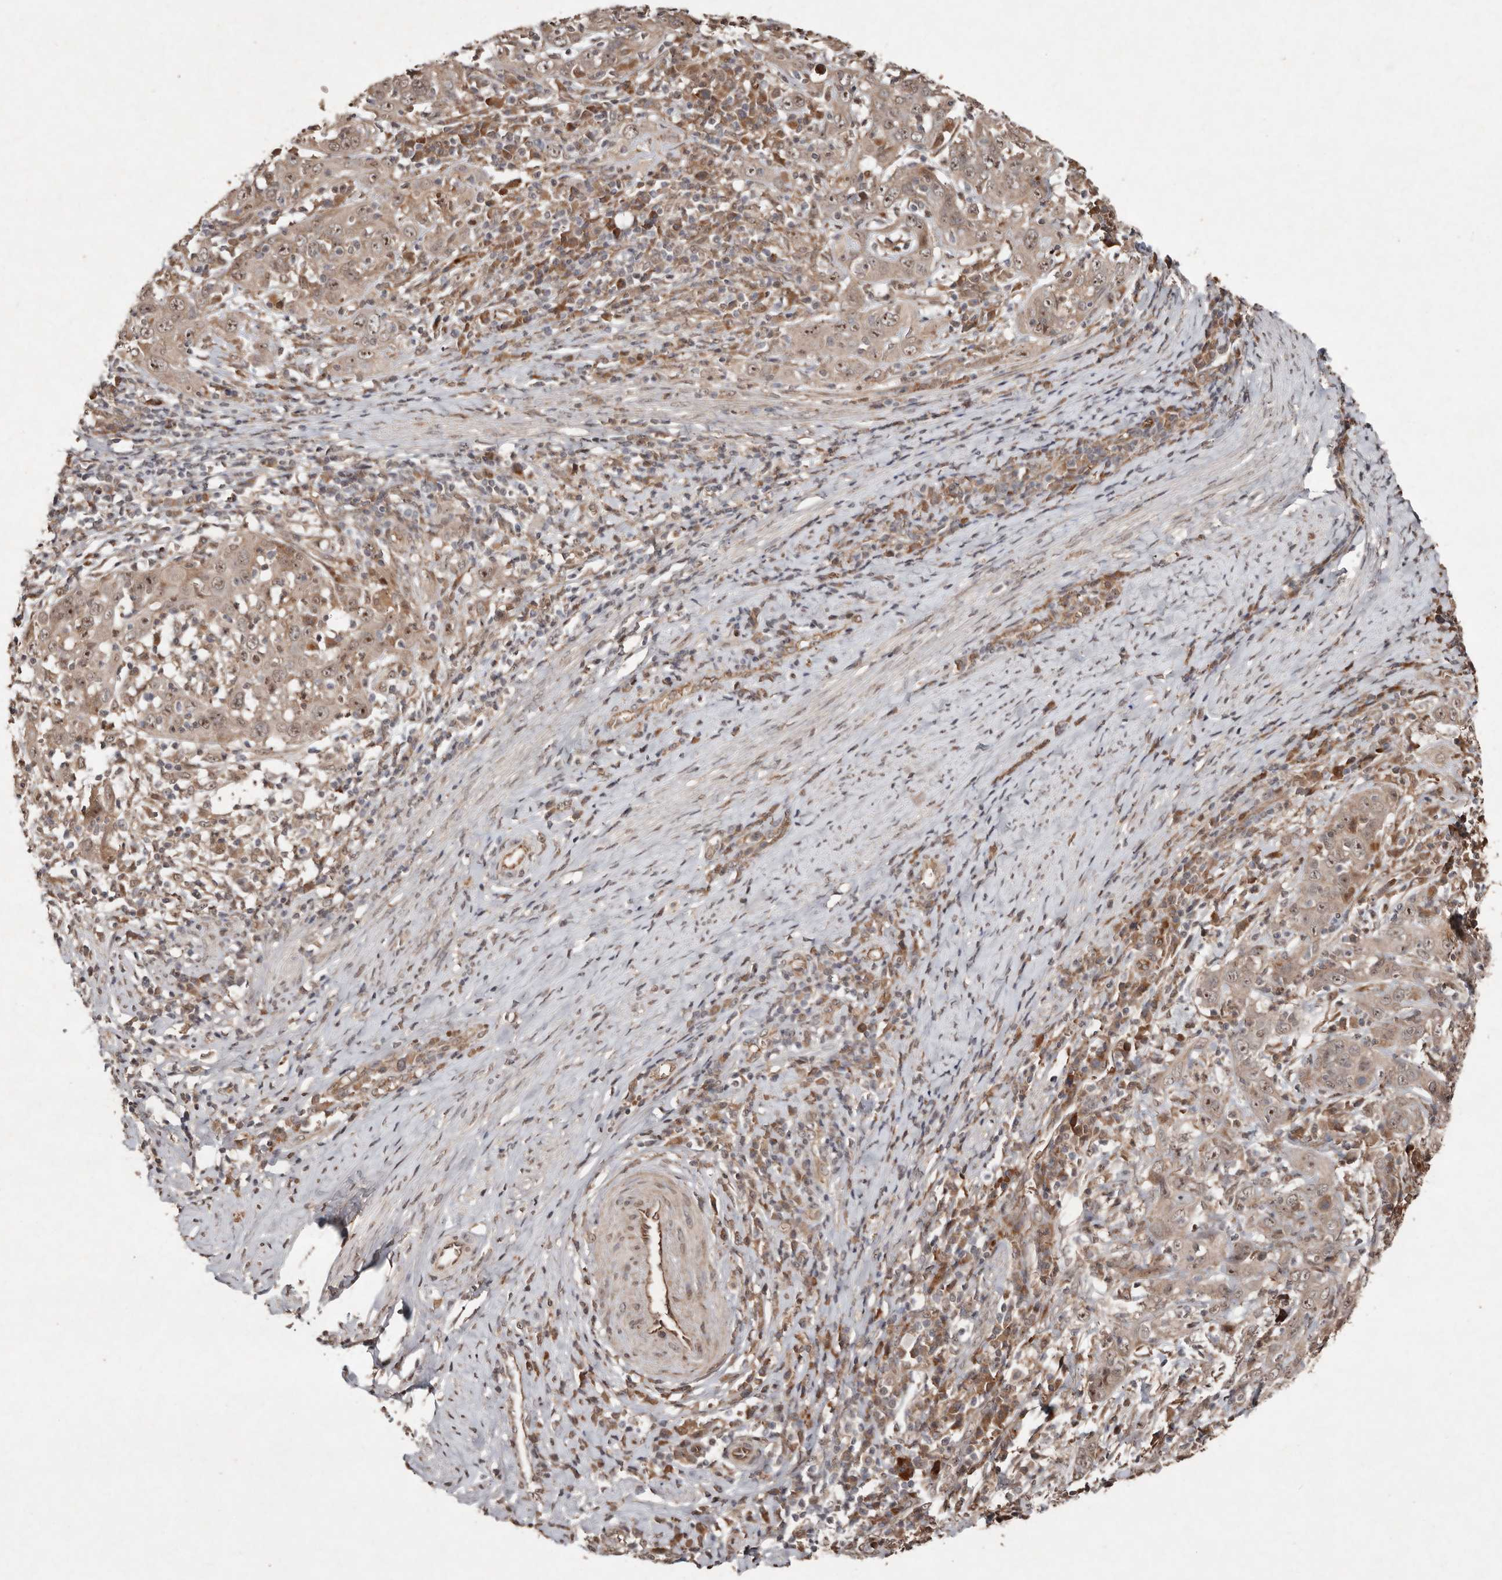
{"staining": {"intensity": "moderate", "quantity": ">75%", "location": "cytoplasmic/membranous,nuclear"}, "tissue": "cervical cancer", "cell_type": "Tumor cells", "image_type": "cancer", "snomed": [{"axis": "morphology", "description": "Squamous cell carcinoma, NOS"}, {"axis": "topography", "description": "Cervix"}], "caption": "Cervical squamous cell carcinoma stained with a brown dye shows moderate cytoplasmic/membranous and nuclear positive staining in about >75% of tumor cells.", "gene": "DIP2C", "patient": {"sex": "female", "age": 46}}